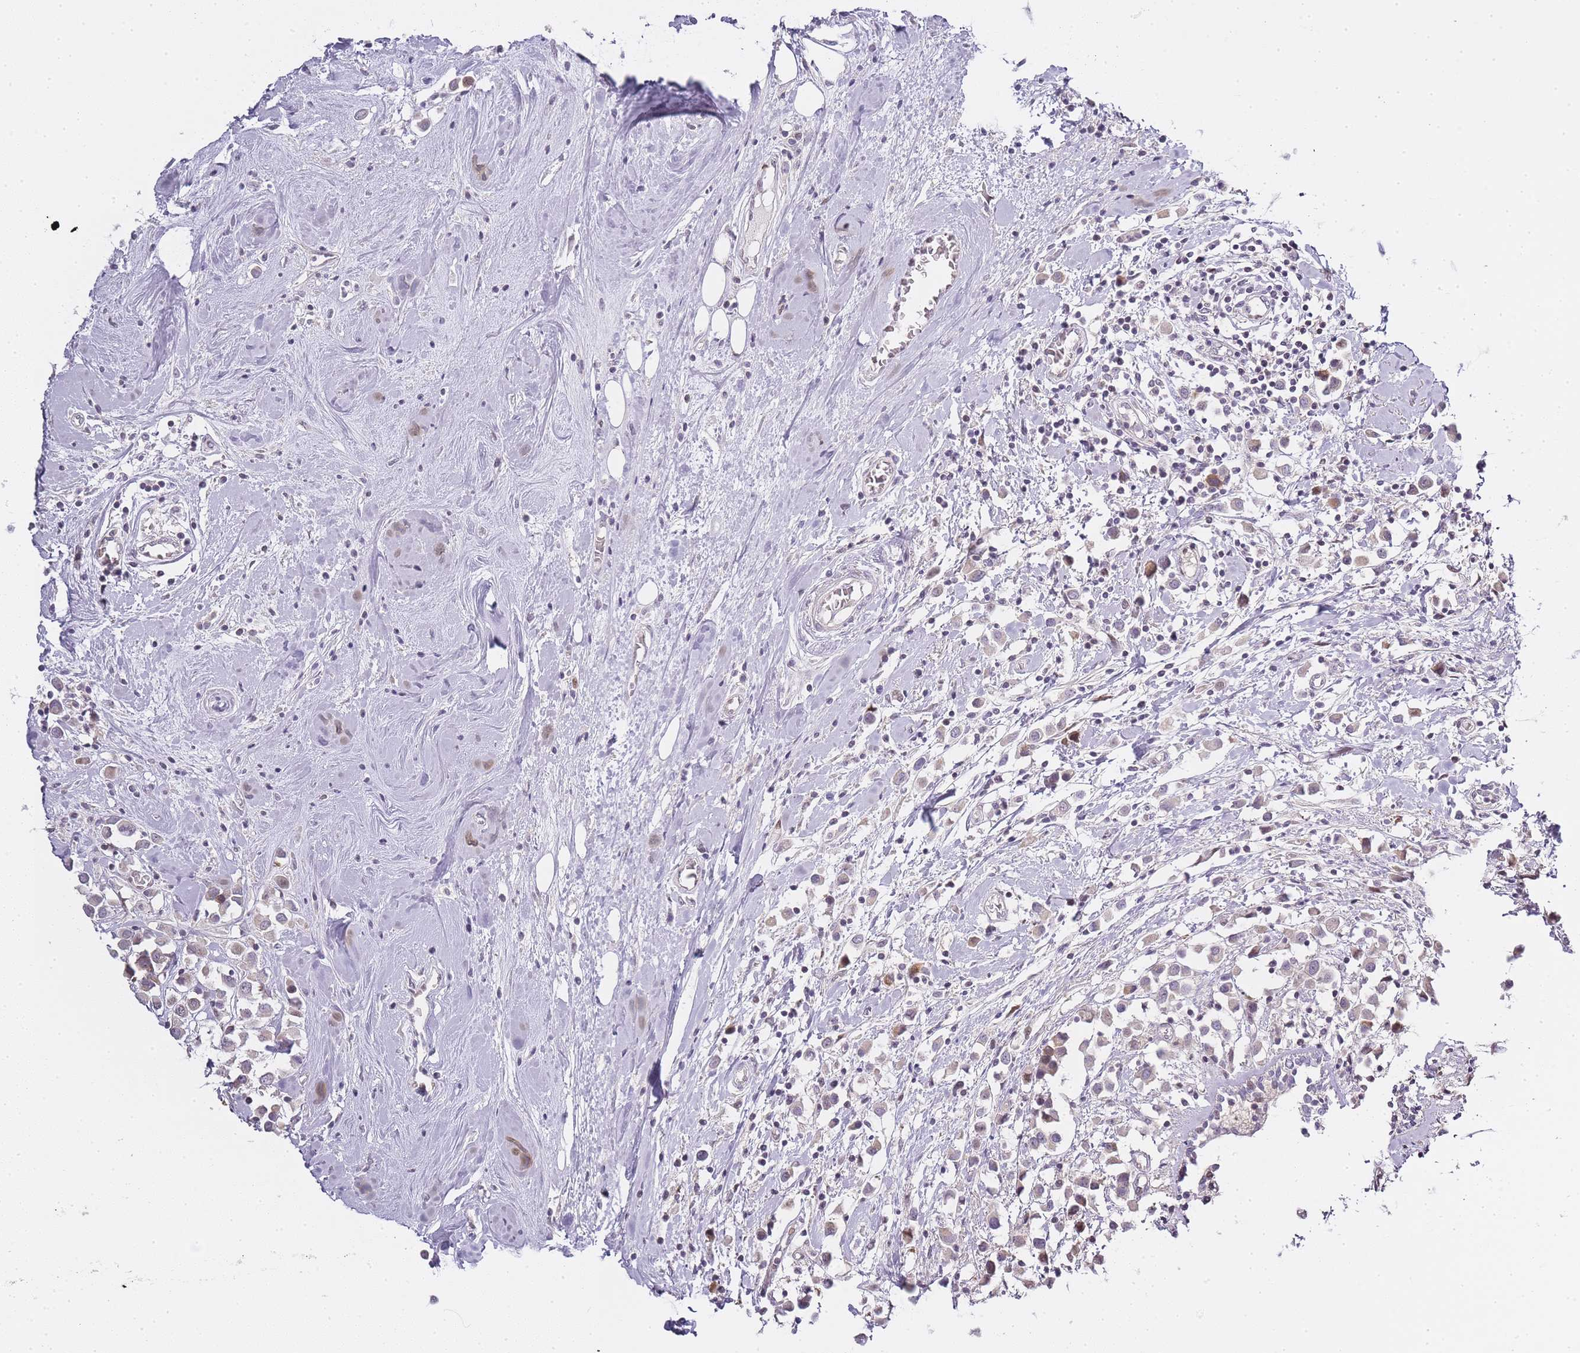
{"staining": {"intensity": "moderate", "quantity": "<25%", "location": "cytoplasmic/membranous"}, "tissue": "breast cancer", "cell_type": "Tumor cells", "image_type": "cancer", "snomed": [{"axis": "morphology", "description": "Duct carcinoma"}, {"axis": "topography", "description": "Breast"}], "caption": "This micrograph exhibits immunohistochemistry staining of human intraductal carcinoma (breast), with low moderate cytoplasmic/membranous expression in about <25% of tumor cells.", "gene": "OGG1", "patient": {"sex": "female", "age": 61}}